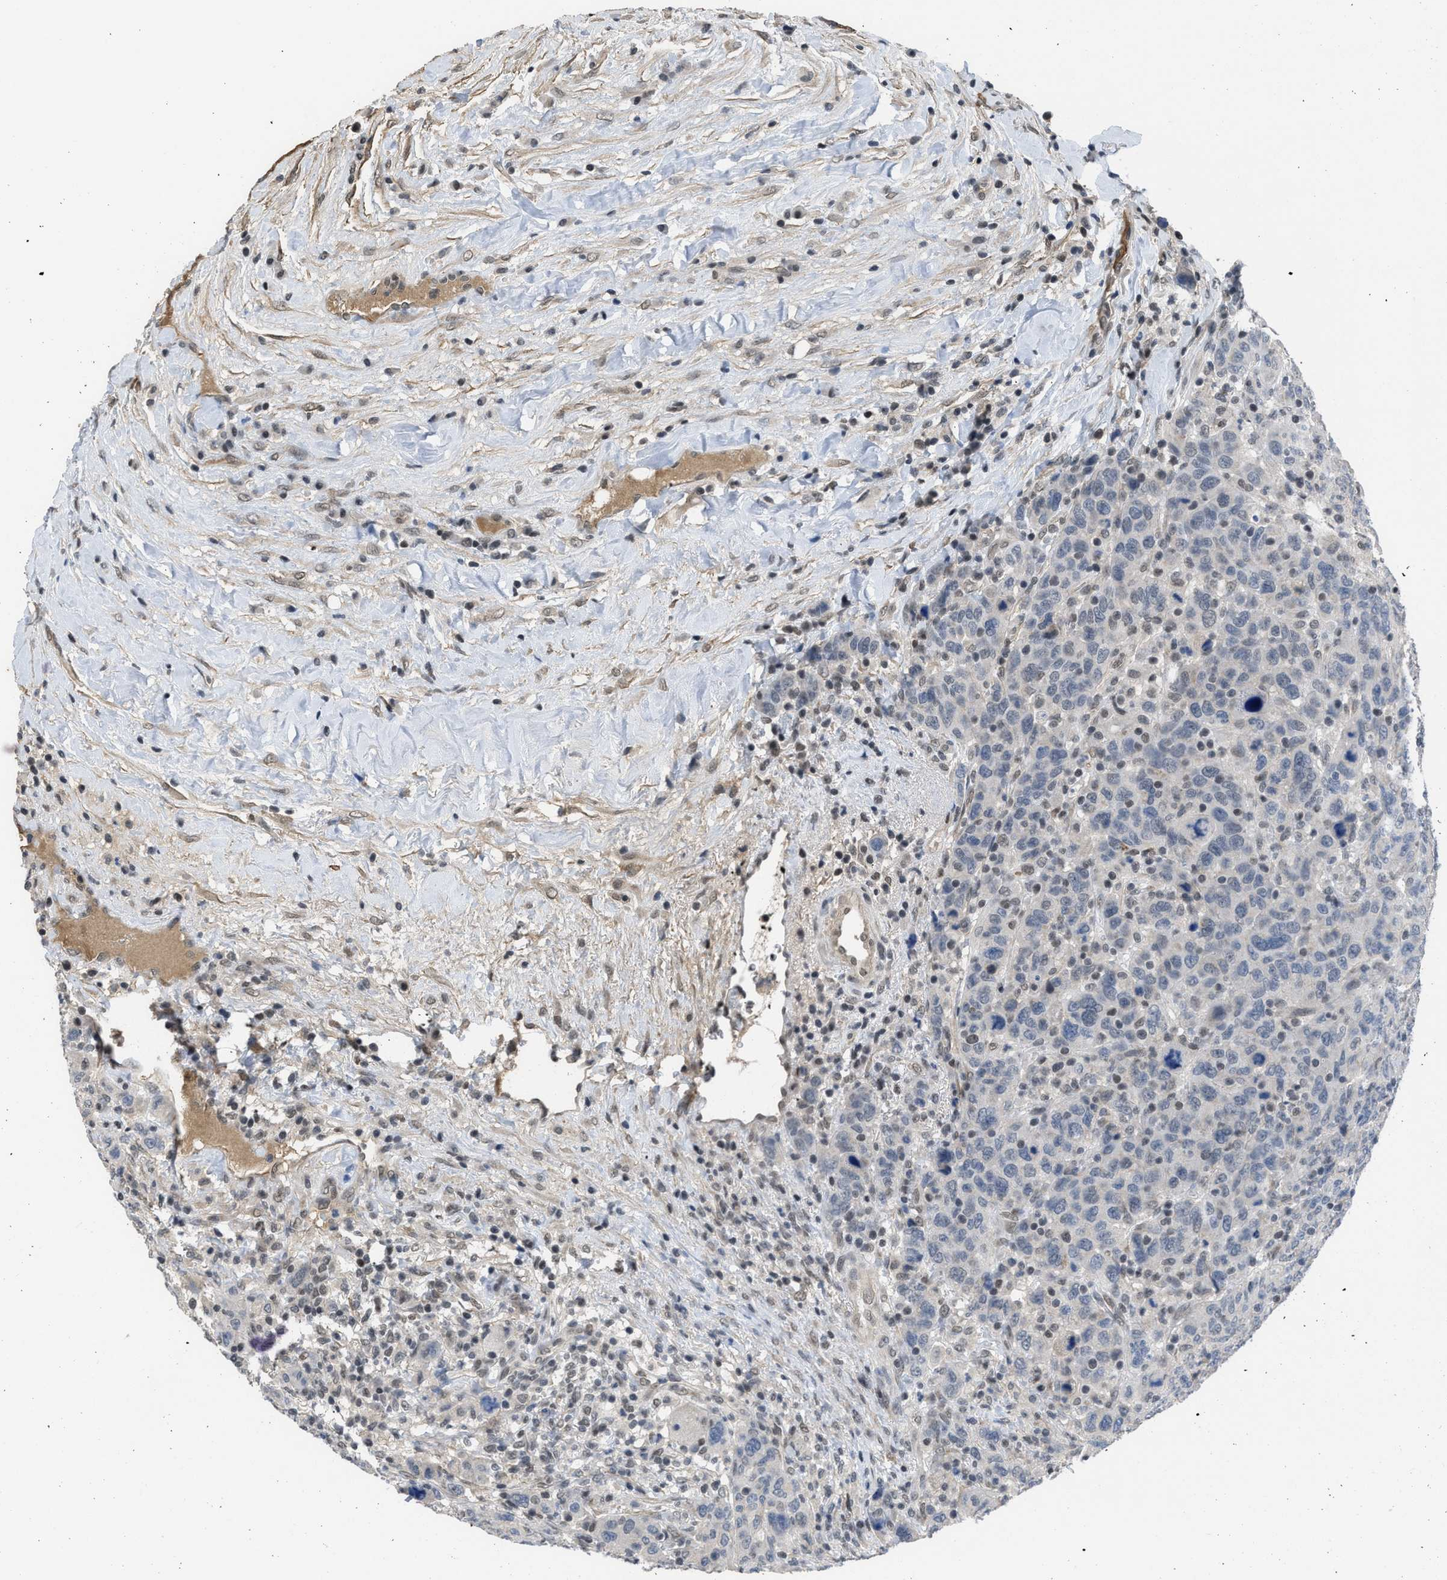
{"staining": {"intensity": "weak", "quantity": "<25%", "location": "nuclear"}, "tissue": "breast cancer", "cell_type": "Tumor cells", "image_type": "cancer", "snomed": [{"axis": "morphology", "description": "Duct carcinoma"}, {"axis": "topography", "description": "Breast"}], "caption": "Immunohistochemistry (IHC) micrograph of neoplastic tissue: human invasive ductal carcinoma (breast) stained with DAB (3,3'-diaminobenzidine) exhibits no significant protein positivity in tumor cells. Nuclei are stained in blue.", "gene": "TERF2IP", "patient": {"sex": "female", "age": 37}}